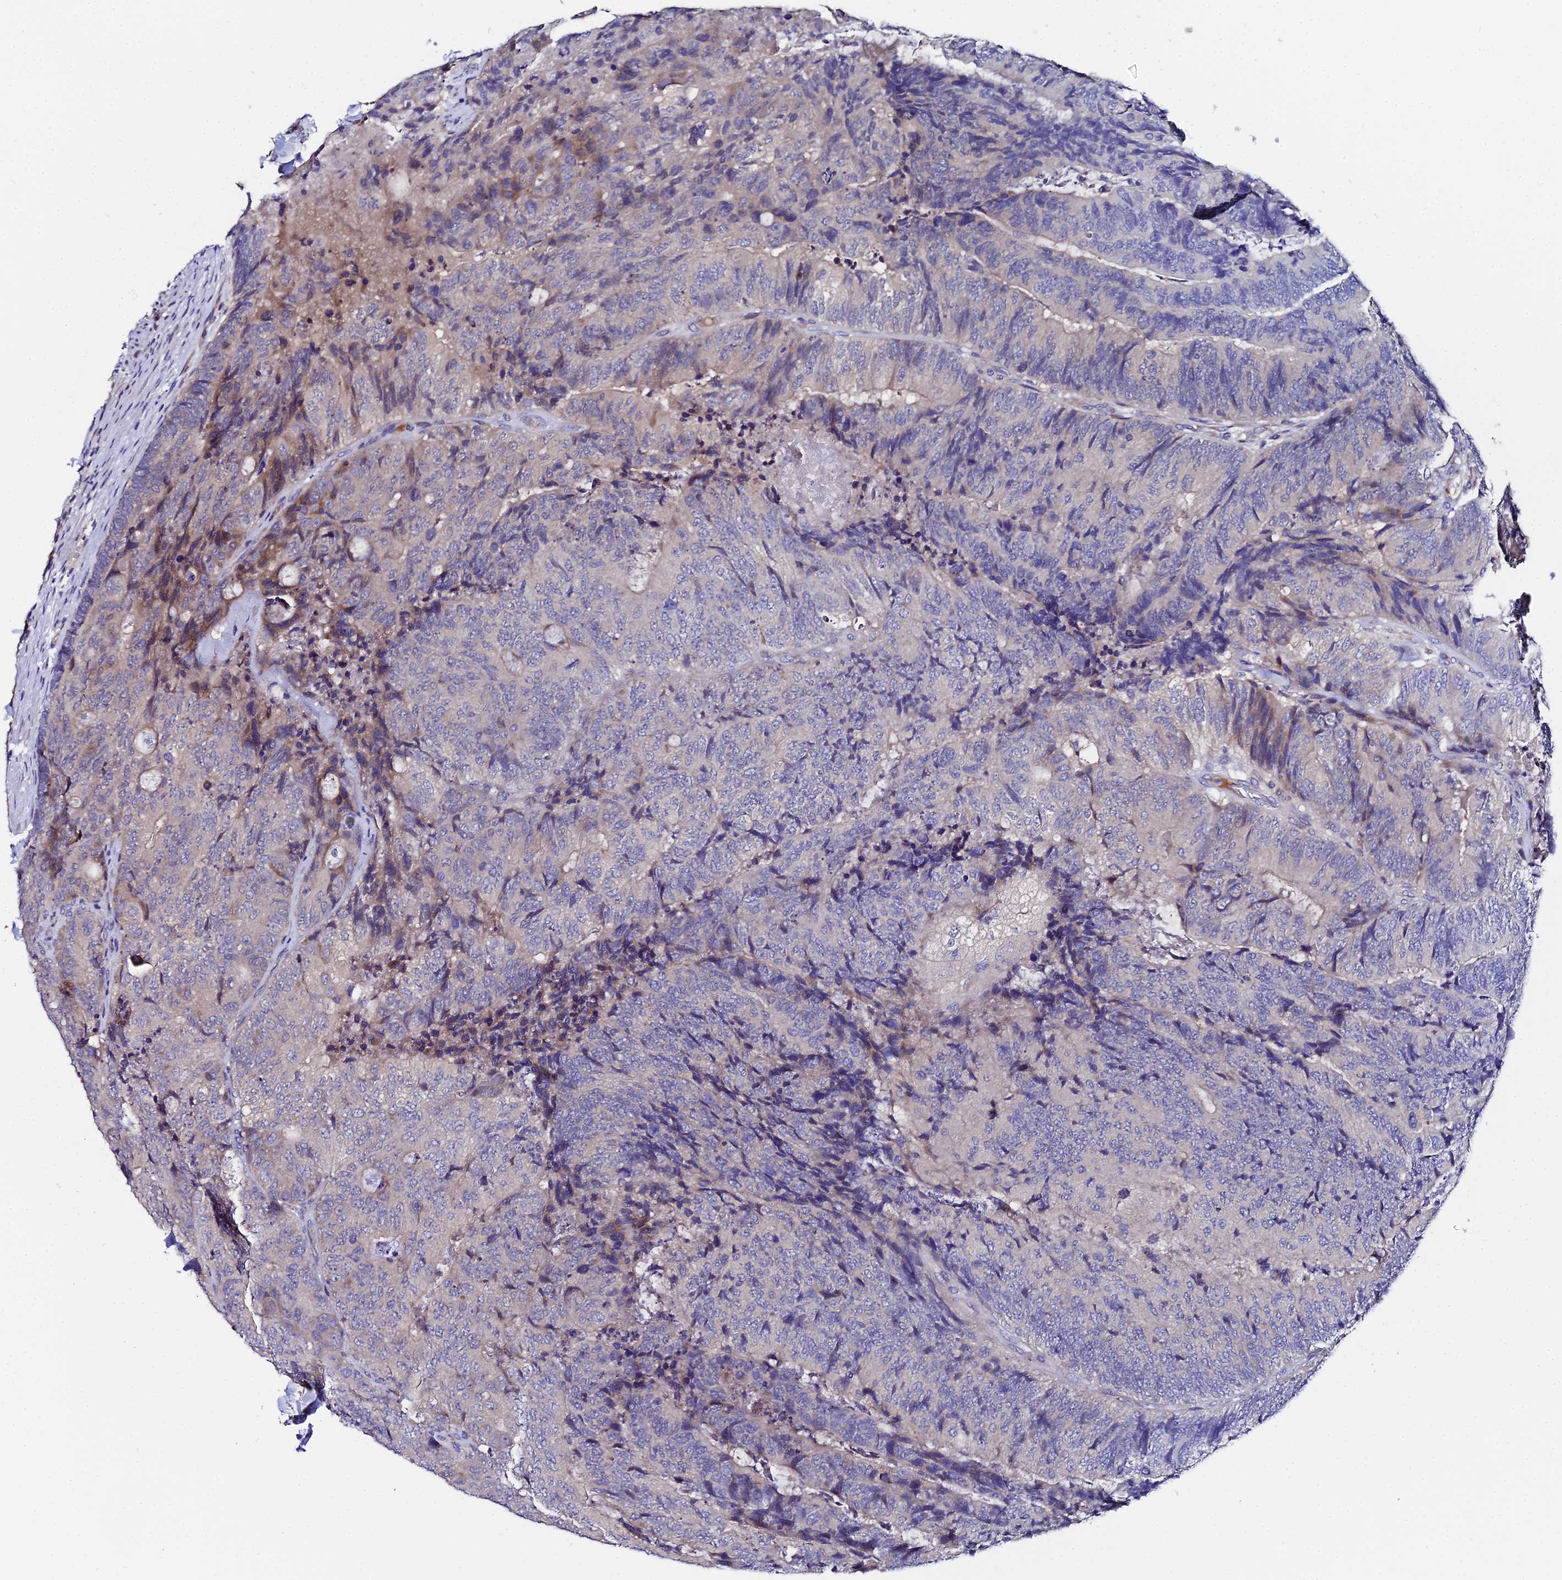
{"staining": {"intensity": "weak", "quantity": "<25%", "location": "cytoplasmic/membranous"}, "tissue": "colorectal cancer", "cell_type": "Tumor cells", "image_type": "cancer", "snomed": [{"axis": "morphology", "description": "Adenocarcinoma, NOS"}, {"axis": "topography", "description": "Colon"}], "caption": "Immunohistochemistry (IHC) micrograph of human colorectal cancer stained for a protein (brown), which shows no staining in tumor cells.", "gene": "UBE2L3", "patient": {"sex": "female", "age": 67}}